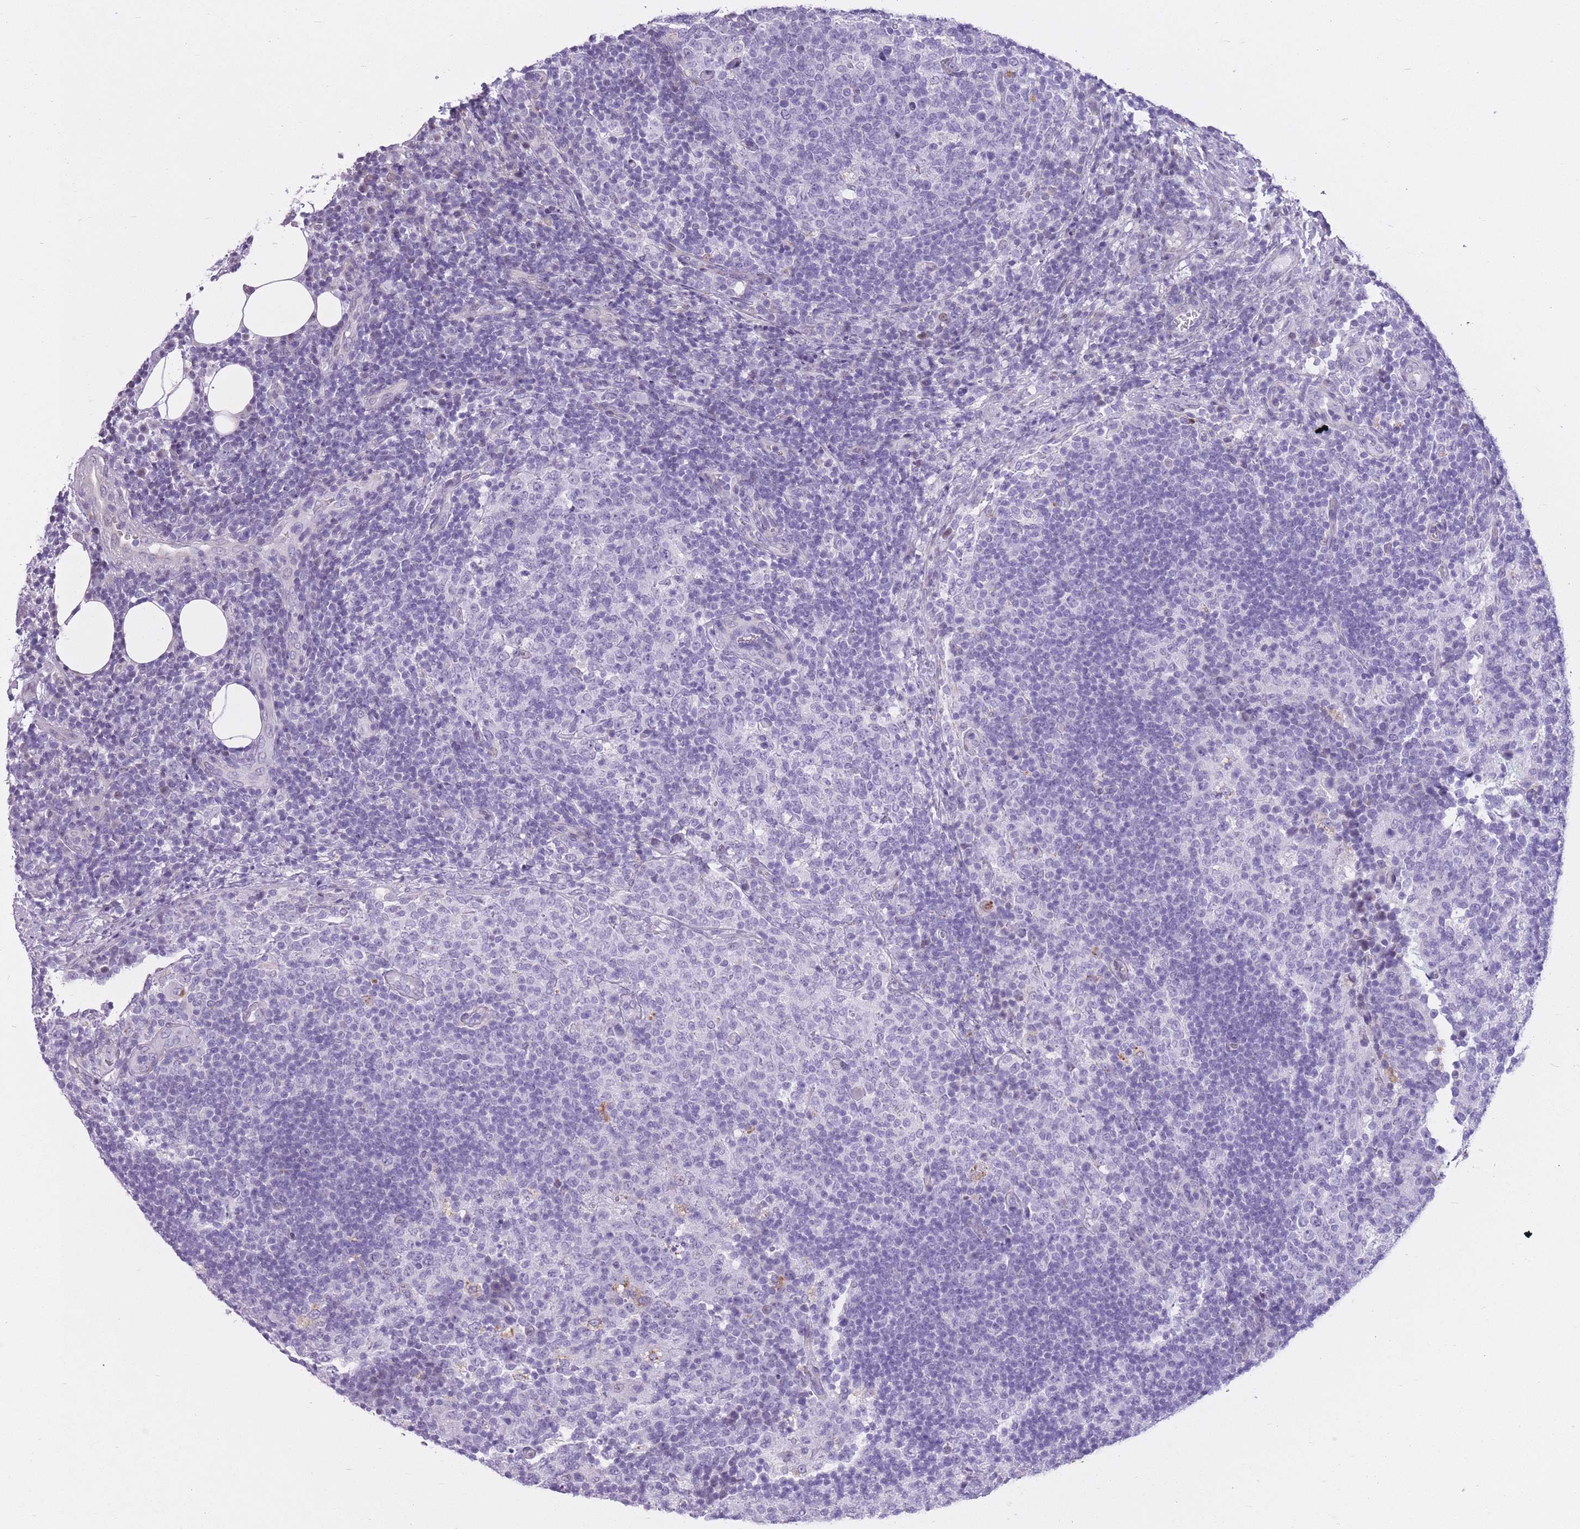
{"staining": {"intensity": "negative", "quantity": "none", "location": "none"}, "tissue": "lymph node", "cell_type": "Germinal center cells", "image_type": "normal", "snomed": [{"axis": "morphology", "description": "Normal tissue, NOS"}, {"axis": "topography", "description": "Lymph node"}], "caption": "Immunohistochemistry (IHC) image of benign lymph node: human lymph node stained with DAB (3,3'-diaminobenzidine) shows no significant protein positivity in germinal center cells.", "gene": "WDR70", "patient": {"sex": "female", "age": 31}}